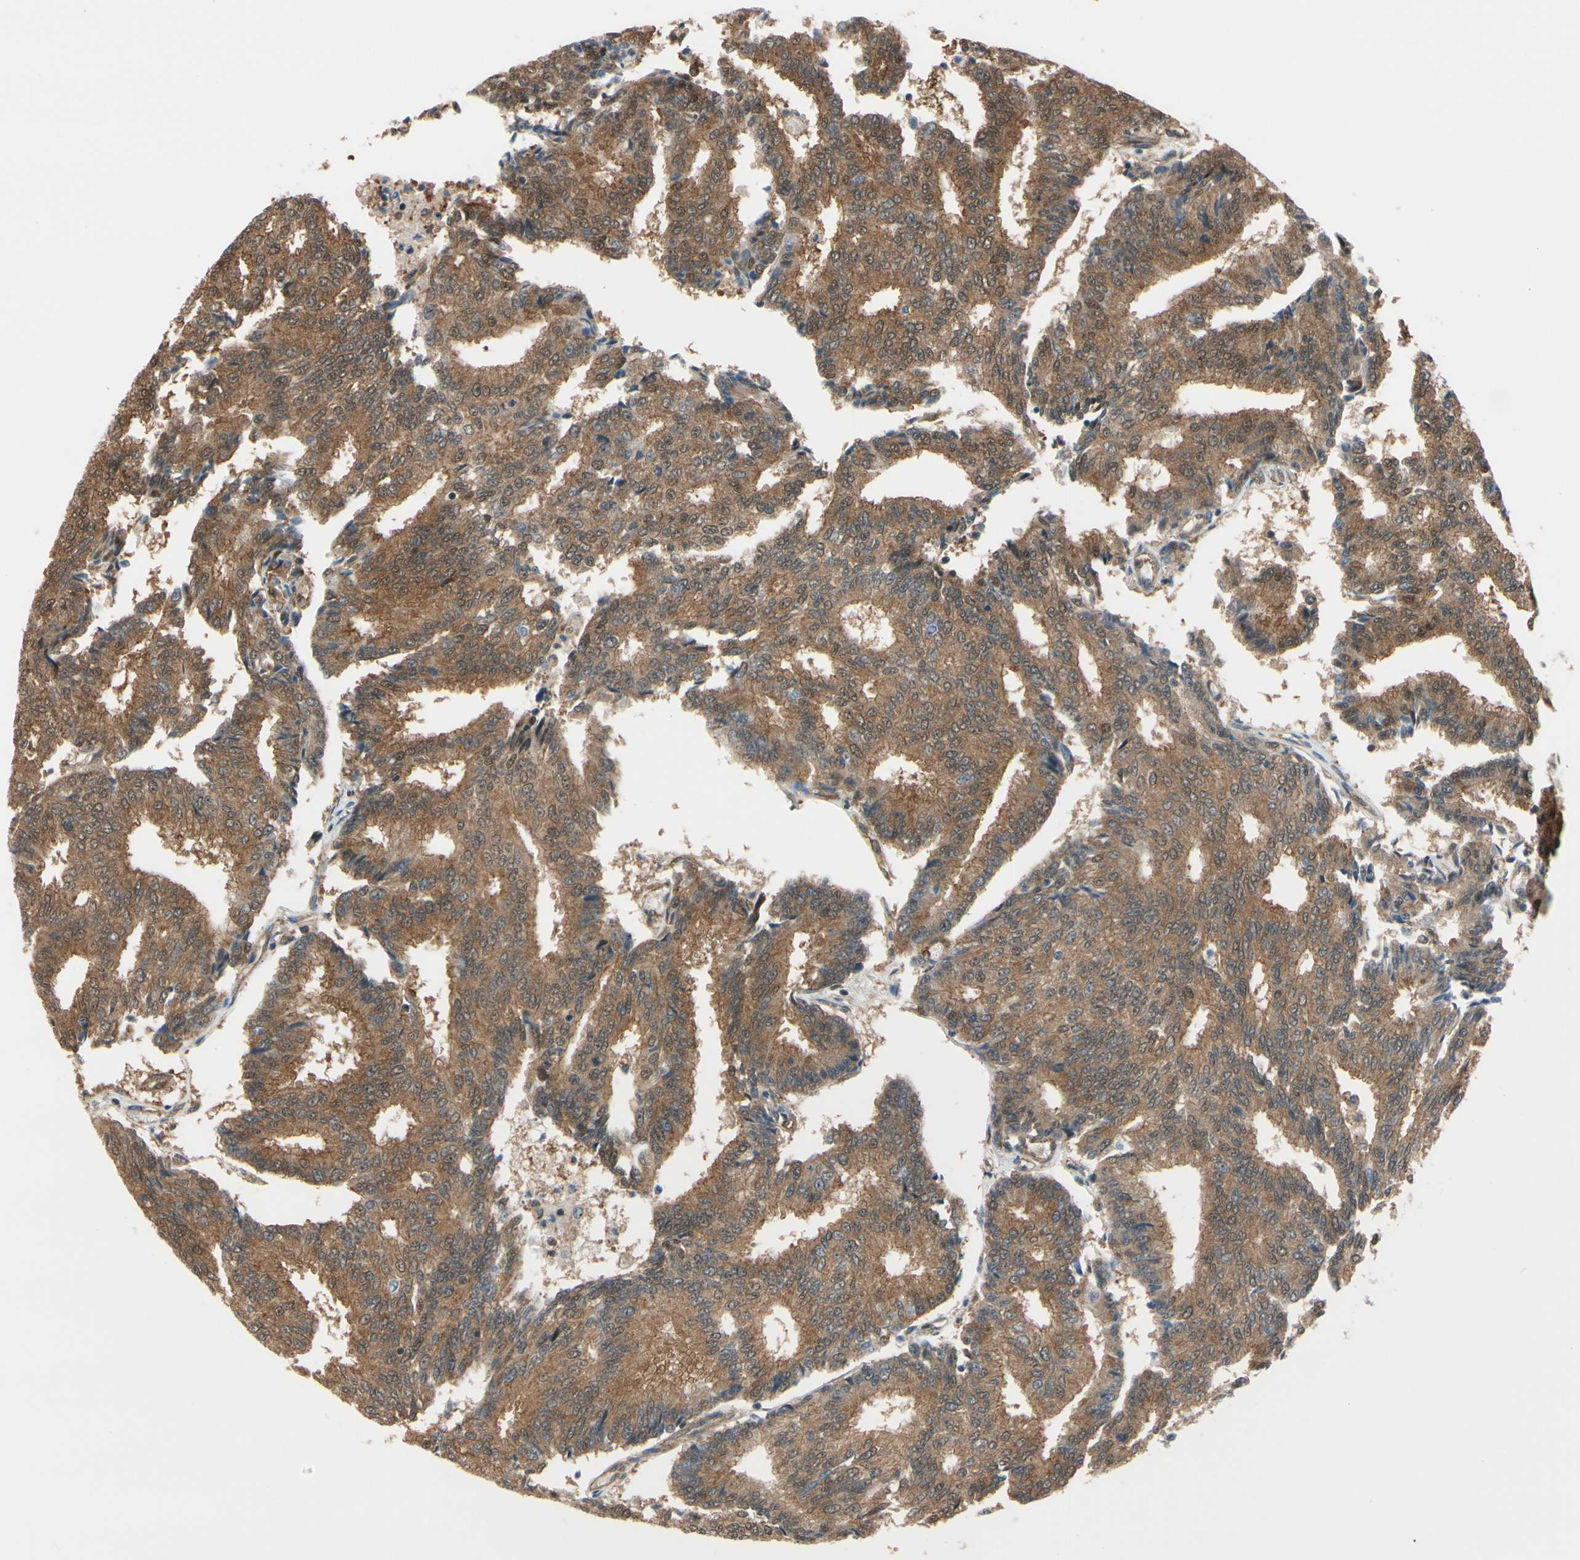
{"staining": {"intensity": "moderate", "quantity": ">75%", "location": "cytoplasmic/membranous"}, "tissue": "prostate cancer", "cell_type": "Tumor cells", "image_type": "cancer", "snomed": [{"axis": "morphology", "description": "Adenocarcinoma, High grade"}, {"axis": "topography", "description": "Prostate"}], "caption": "Immunohistochemistry (IHC) photomicrograph of prostate cancer (high-grade adenocarcinoma) stained for a protein (brown), which demonstrates medium levels of moderate cytoplasmic/membranous expression in about >75% of tumor cells.", "gene": "EPS15", "patient": {"sex": "male", "age": 55}}